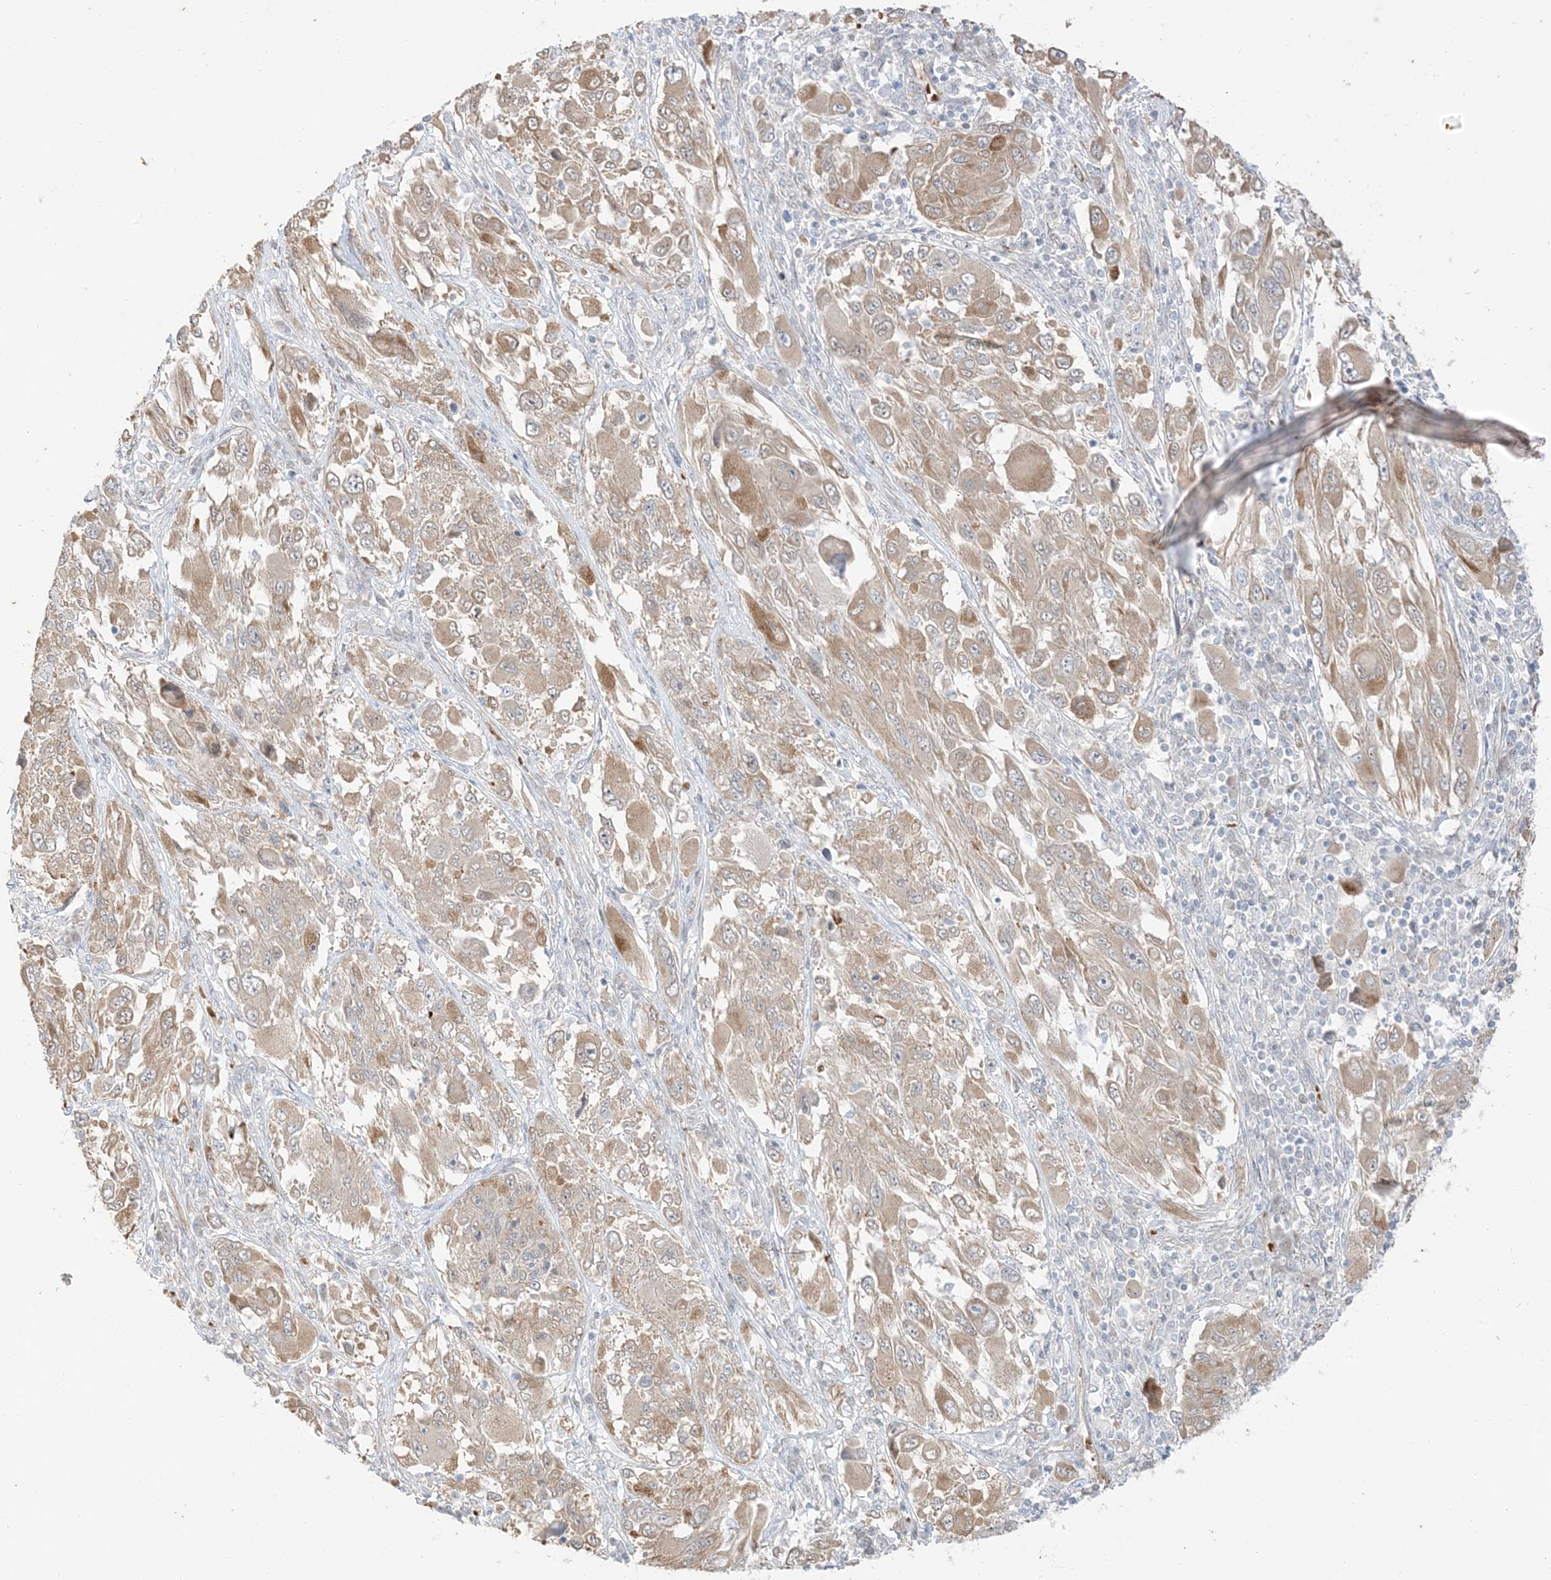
{"staining": {"intensity": "moderate", "quantity": "25%-75%", "location": "cytoplasmic/membranous"}, "tissue": "melanoma", "cell_type": "Tumor cells", "image_type": "cancer", "snomed": [{"axis": "morphology", "description": "Malignant melanoma, NOS"}, {"axis": "topography", "description": "Skin"}], "caption": "The photomicrograph exhibits immunohistochemical staining of malignant melanoma. There is moderate cytoplasmic/membranous positivity is identified in approximately 25%-75% of tumor cells.", "gene": "RIN1", "patient": {"sex": "female", "age": 91}}